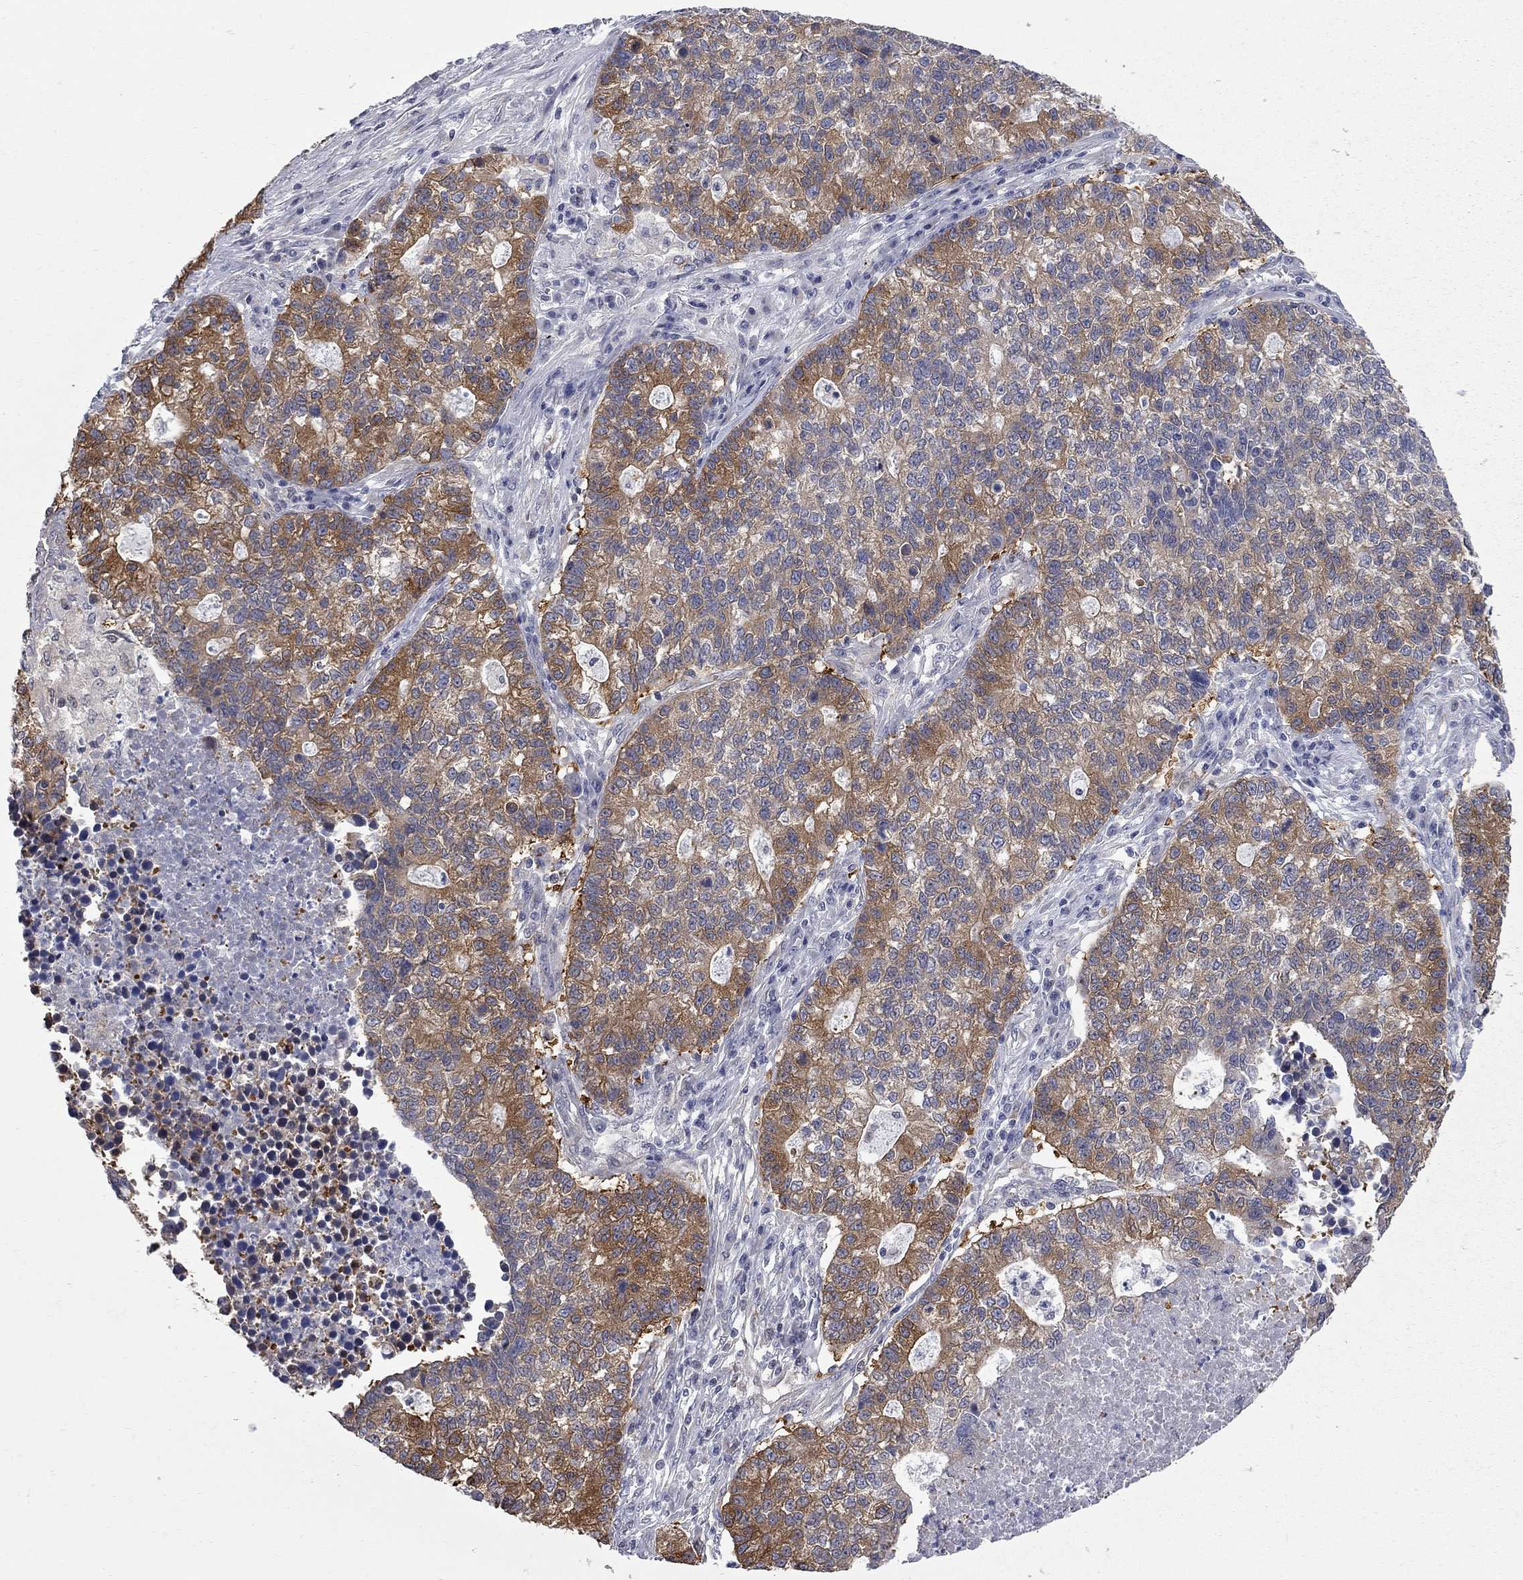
{"staining": {"intensity": "strong", "quantity": "25%-75%", "location": "cytoplasmic/membranous"}, "tissue": "lung cancer", "cell_type": "Tumor cells", "image_type": "cancer", "snomed": [{"axis": "morphology", "description": "Adenocarcinoma, NOS"}, {"axis": "topography", "description": "Lung"}], "caption": "A micrograph showing strong cytoplasmic/membranous staining in approximately 25%-75% of tumor cells in lung cancer (adenocarcinoma), as visualized by brown immunohistochemical staining.", "gene": "GALNT8", "patient": {"sex": "male", "age": 57}}